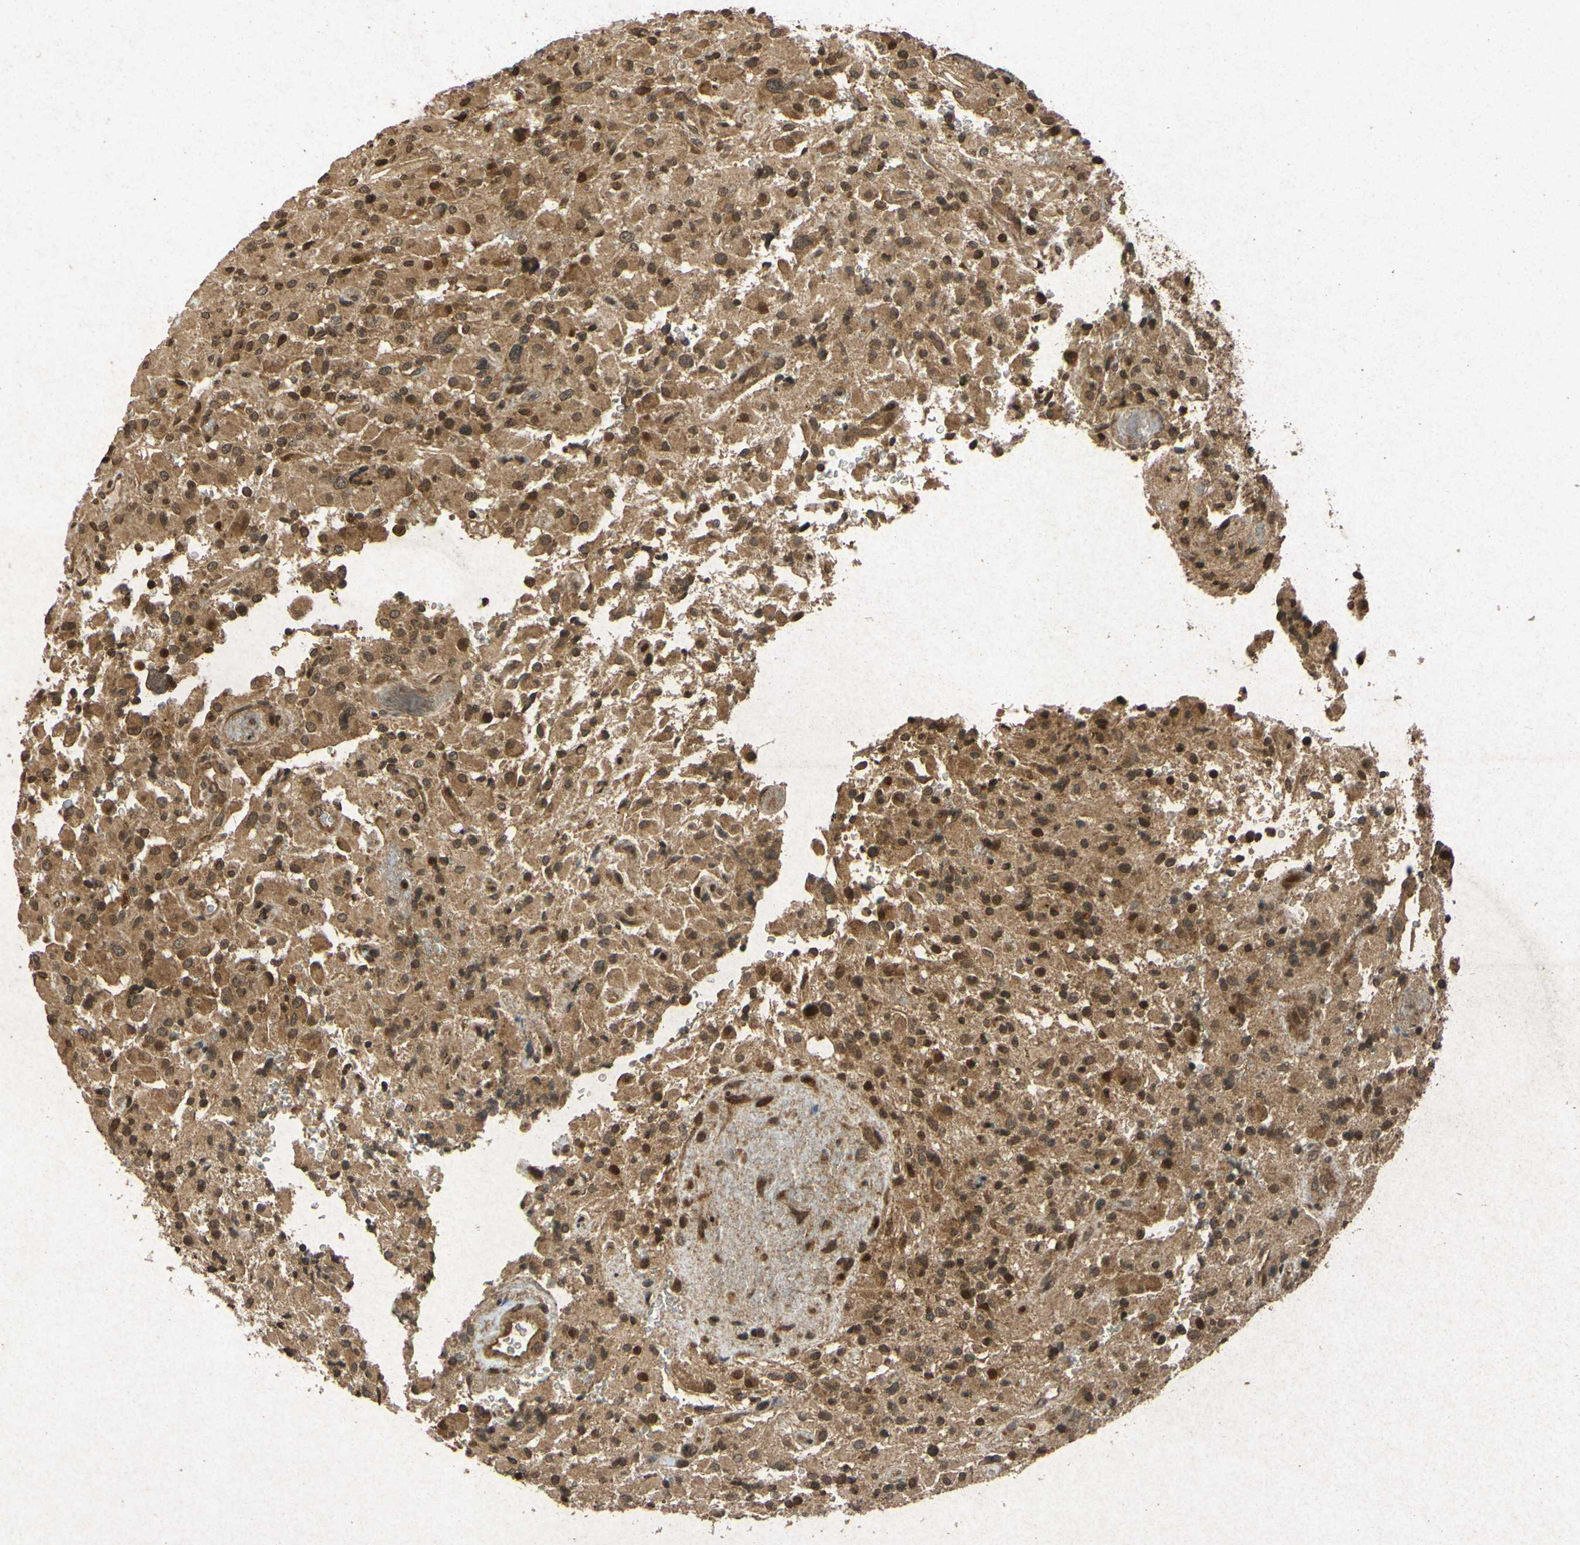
{"staining": {"intensity": "moderate", "quantity": ">75%", "location": "cytoplasmic/membranous,nuclear"}, "tissue": "glioma", "cell_type": "Tumor cells", "image_type": "cancer", "snomed": [{"axis": "morphology", "description": "Glioma, malignant, High grade"}, {"axis": "topography", "description": "Brain"}], "caption": "DAB immunohistochemical staining of human glioma demonstrates moderate cytoplasmic/membranous and nuclear protein expression in about >75% of tumor cells.", "gene": "ATP6V1H", "patient": {"sex": "male", "age": 71}}